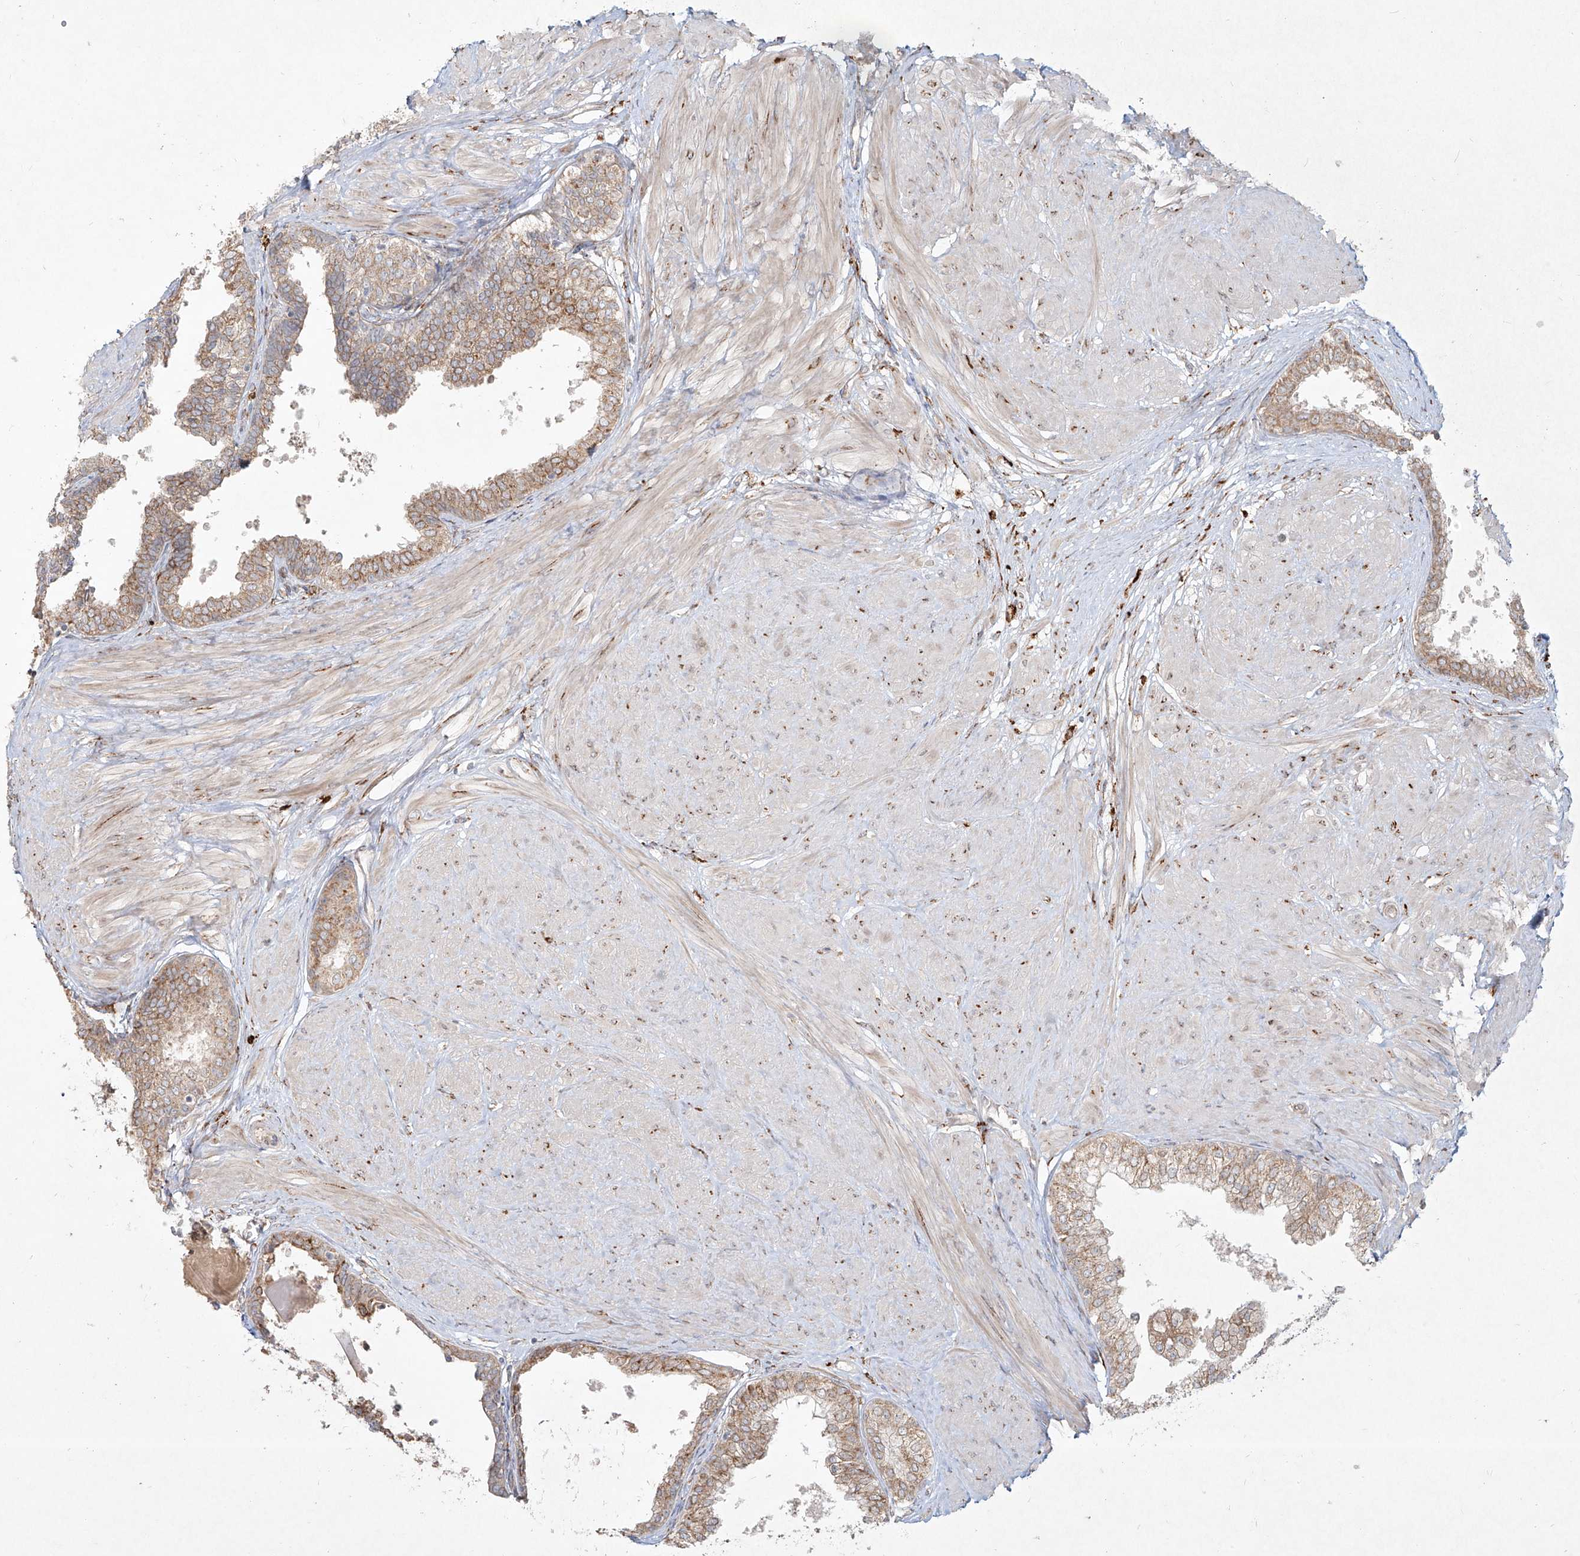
{"staining": {"intensity": "weak", "quantity": ">75%", "location": "cytoplasmic/membranous"}, "tissue": "prostate", "cell_type": "Glandular cells", "image_type": "normal", "snomed": [{"axis": "morphology", "description": "Normal tissue, NOS"}, {"axis": "topography", "description": "Prostate"}], "caption": "This is an image of immunohistochemistry (IHC) staining of unremarkable prostate, which shows weak staining in the cytoplasmic/membranous of glandular cells.", "gene": "CD209", "patient": {"sex": "male", "age": 48}}